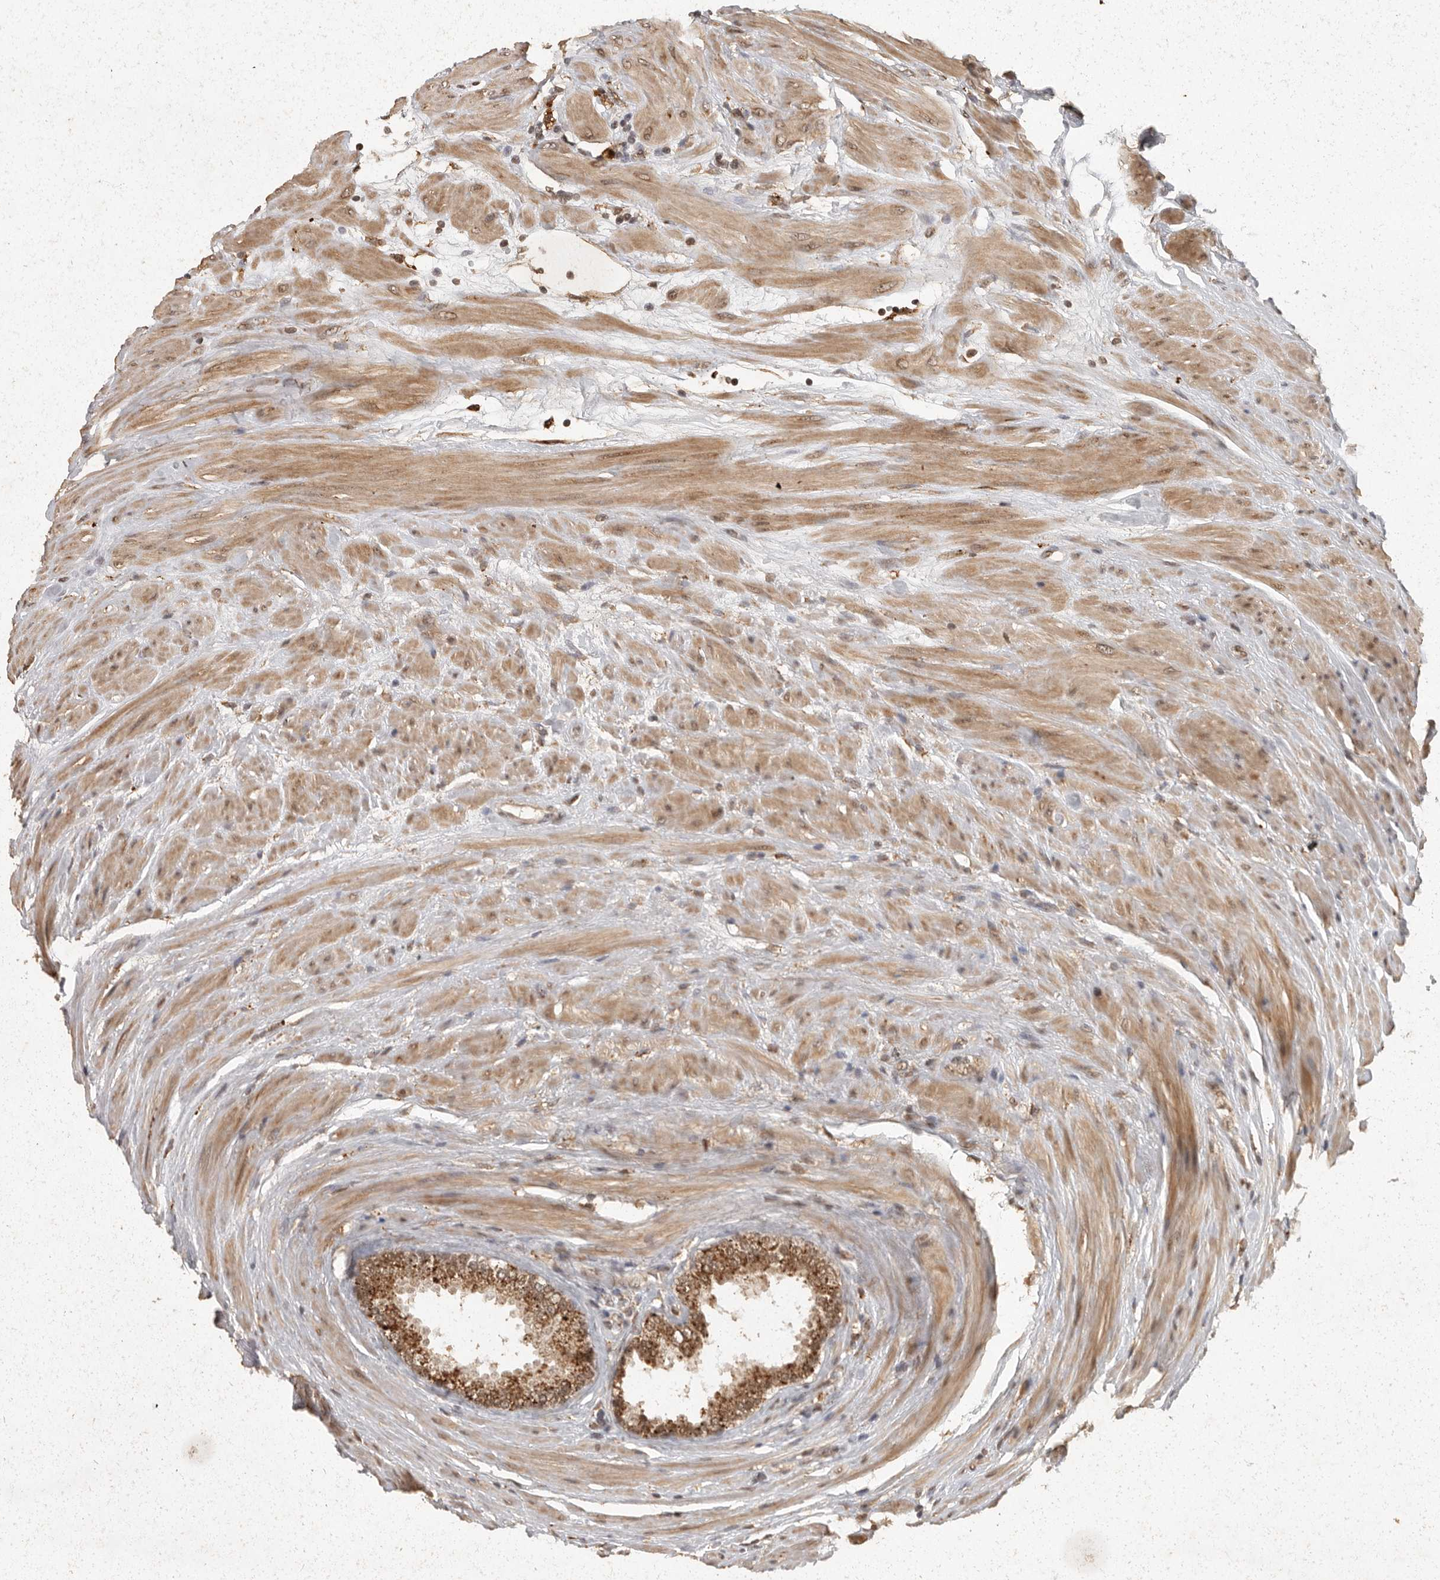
{"staining": {"intensity": "strong", "quantity": ">75%", "location": "cytoplasmic/membranous"}, "tissue": "prostate cancer", "cell_type": "Tumor cells", "image_type": "cancer", "snomed": [{"axis": "morphology", "description": "Adenocarcinoma, Low grade"}, {"axis": "topography", "description": "Prostate"}], "caption": "IHC image of neoplastic tissue: human prostate cancer stained using immunohistochemistry shows high levels of strong protein expression localized specifically in the cytoplasmic/membranous of tumor cells, appearing as a cytoplasmic/membranous brown color.", "gene": "ZNF83", "patient": {"sex": "male", "age": 62}}